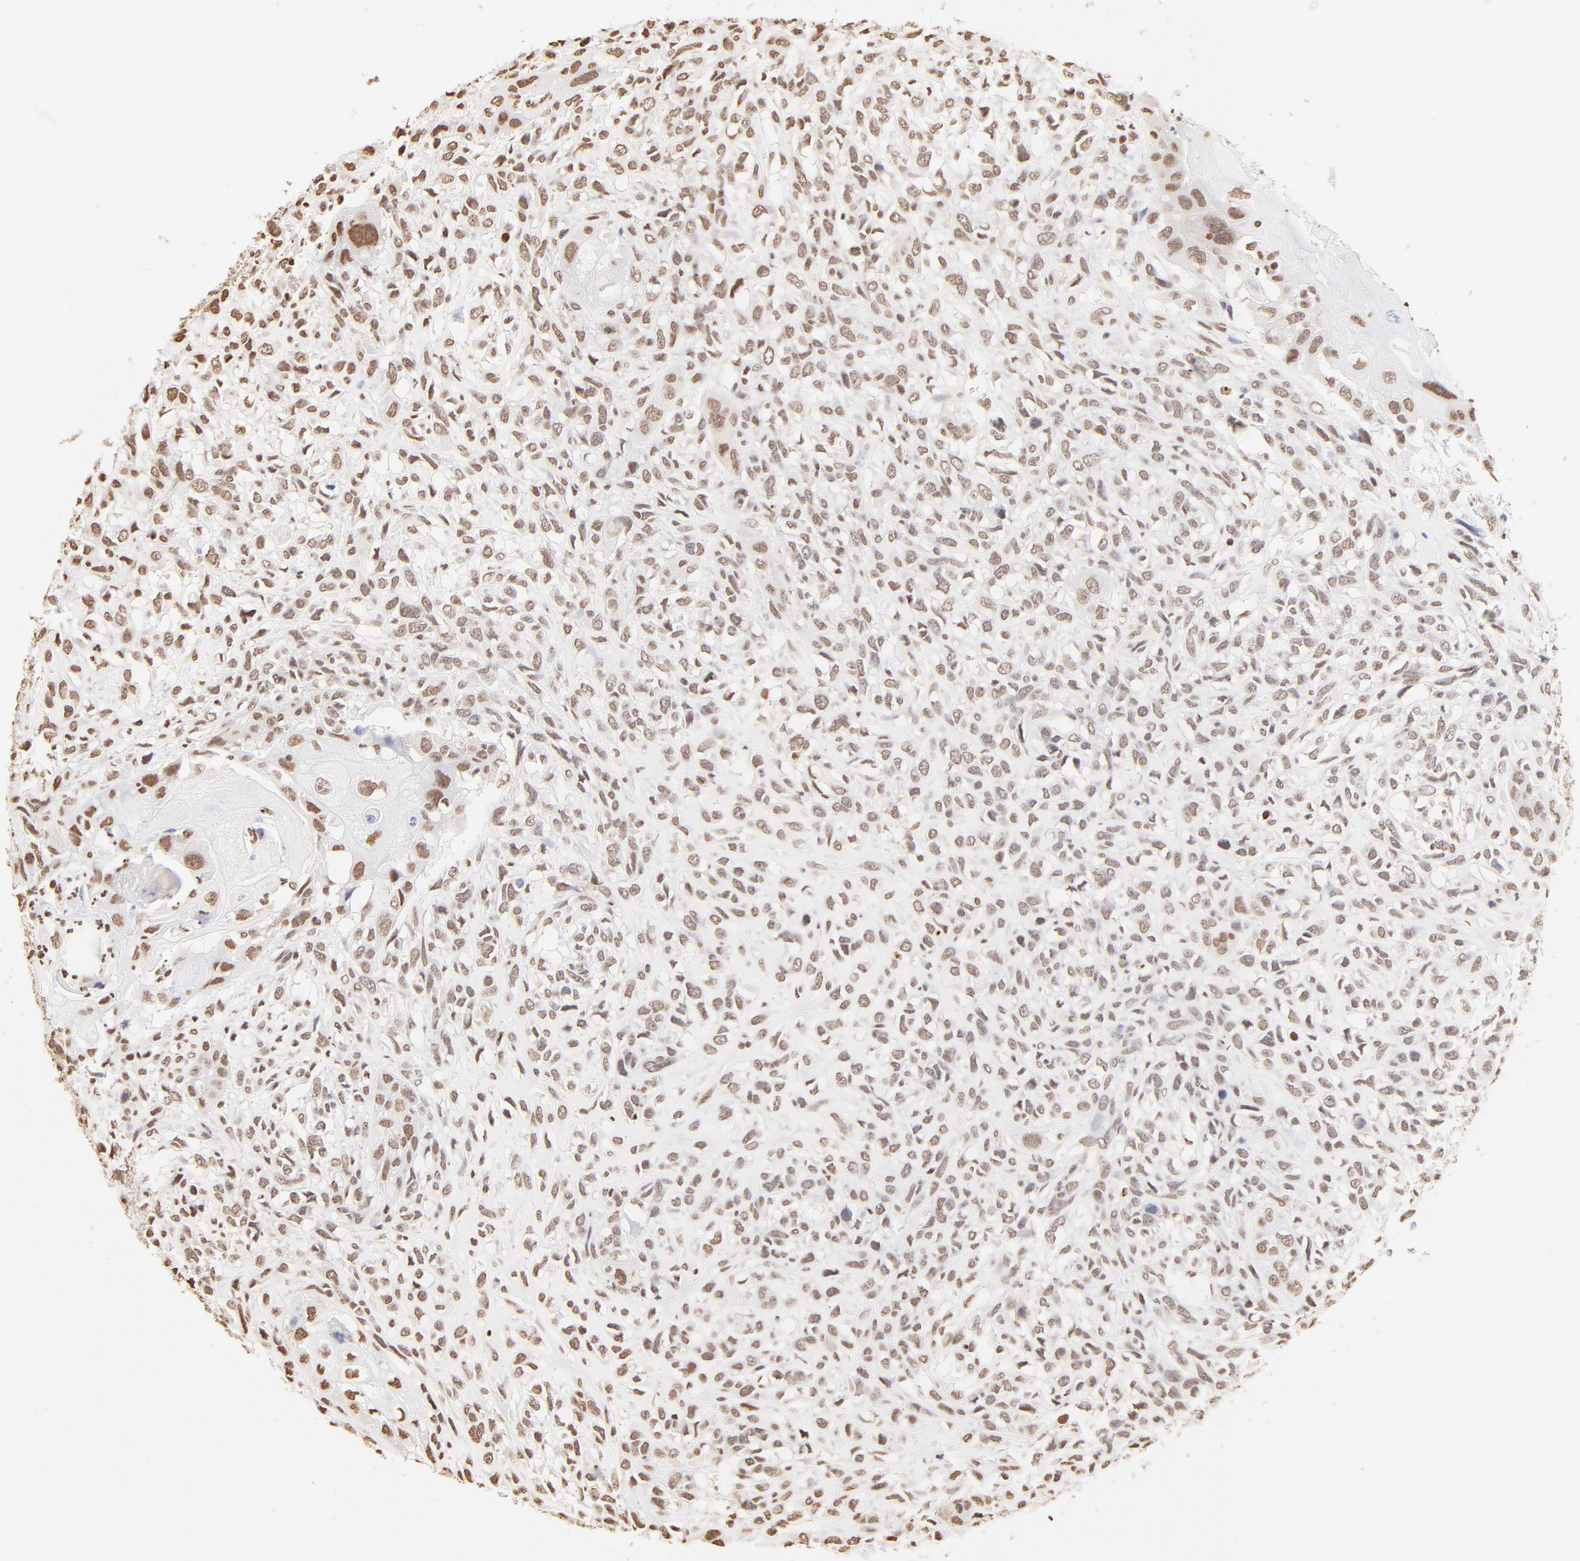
{"staining": {"intensity": "moderate", "quantity": ">75%", "location": "nuclear"}, "tissue": "head and neck cancer", "cell_type": "Tumor cells", "image_type": "cancer", "snomed": [{"axis": "morphology", "description": "Neoplasm, malignant, NOS"}, {"axis": "topography", "description": "Salivary gland"}, {"axis": "topography", "description": "Head-Neck"}], "caption": "IHC histopathology image of neoplastic tissue: human malignant neoplasm (head and neck) stained using IHC demonstrates medium levels of moderate protein expression localized specifically in the nuclear of tumor cells, appearing as a nuclear brown color.", "gene": "ZNF540", "patient": {"sex": "male", "age": 43}}